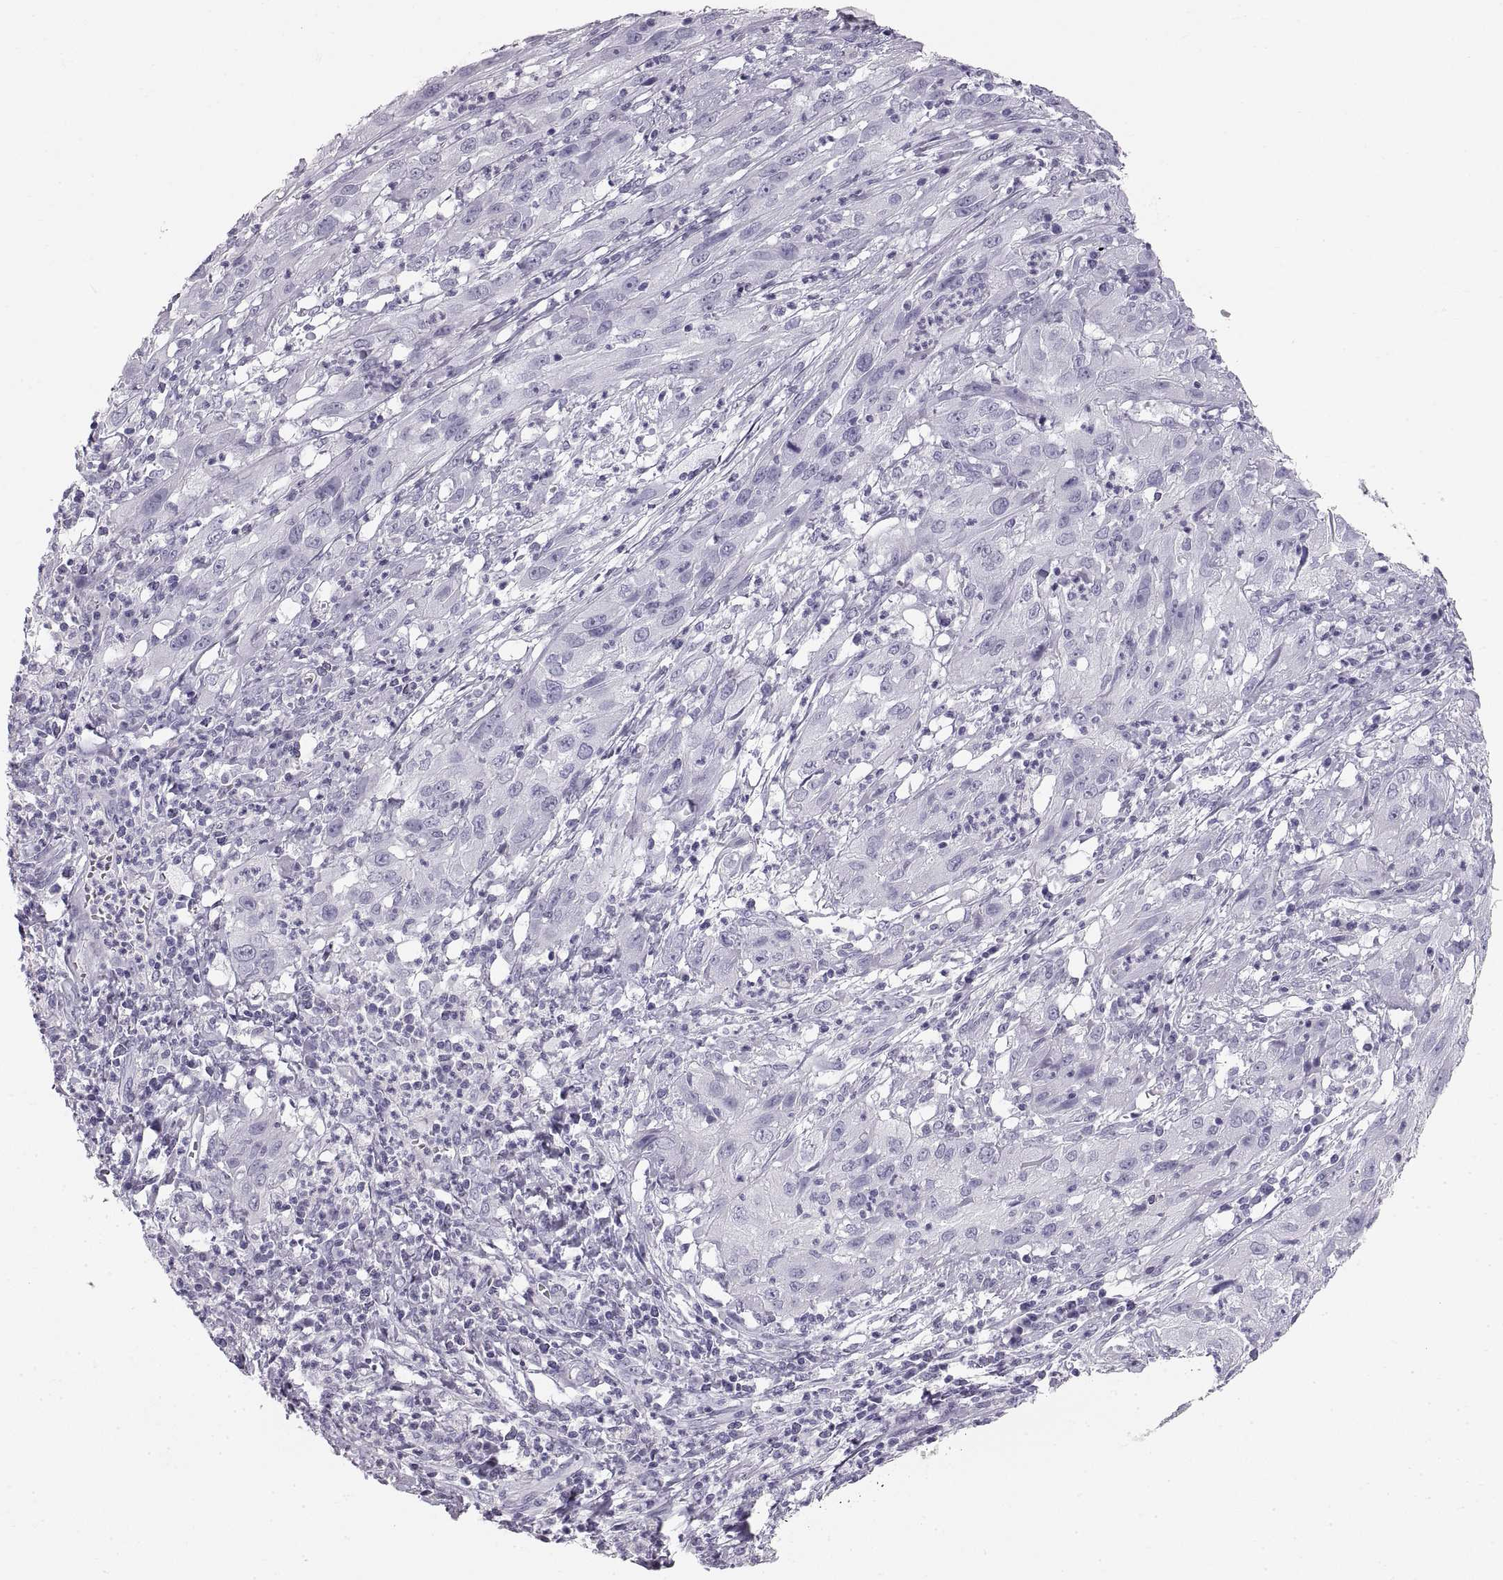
{"staining": {"intensity": "negative", "quantity": "none", "location": "none"}, "tissue": "cervical cancer", "cell_type": "Tumor cells", "image_type": "cancer", "snomed": [{"axis": "morphology", "description": "Squamous cell carcinoma, NOS"}, {"axis": "topography", "description": "Cervix"}], "caption": "Tumor cells are negative for protein expression in human cervical cancer. (Immunohistochemistry, brightfield microscopy, high magnification).", "gene": "CRYAA", "patient": {"sex": "female", "age": 32}}